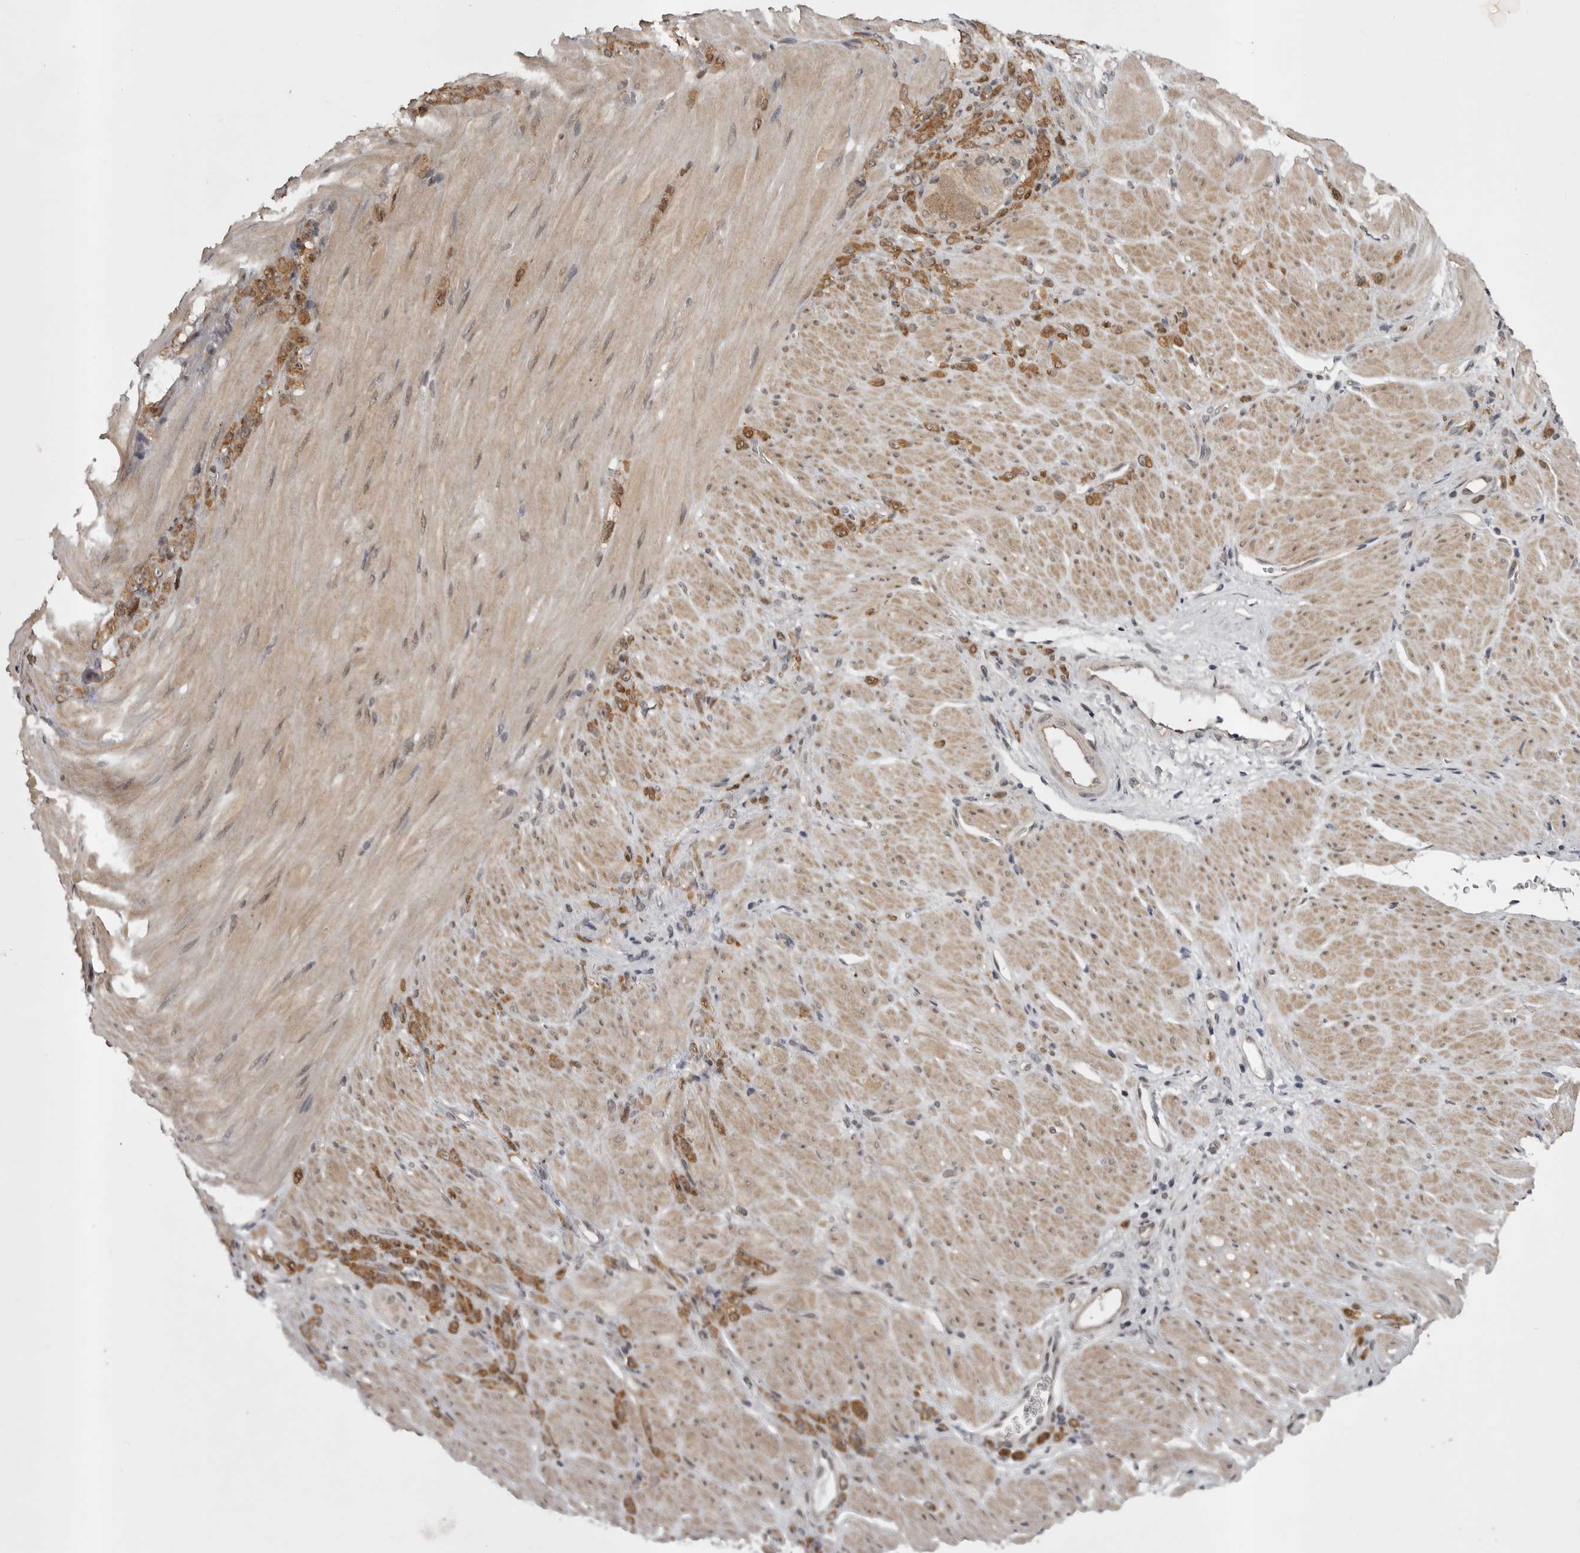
{"staining": {"intensity": "moderate", "quantity": ">75%", "location": "cytoplasmic/membranous"}, "tissue": "stomach cancer", "cell_type": "Tumor cells", "image_type": "cancer", "snomed": [{"axis": "morphology", "description": "Normal tissue, NOS"}, {"axis": "morphology", "description": "Adenocarcinoma, NOS"}, {"axis": "topography", "description": "Stomach"}], "caption": "A brown stain highlights moderate cytoplasmic/membranous staining of a protein in human adenocarcinoma (stomach) tumor cells. (brown staining indicates protein expression, while blue staining denotes nuclei).", "gene": "SNX16", "patient": {"sex": "male", "age": 82}}